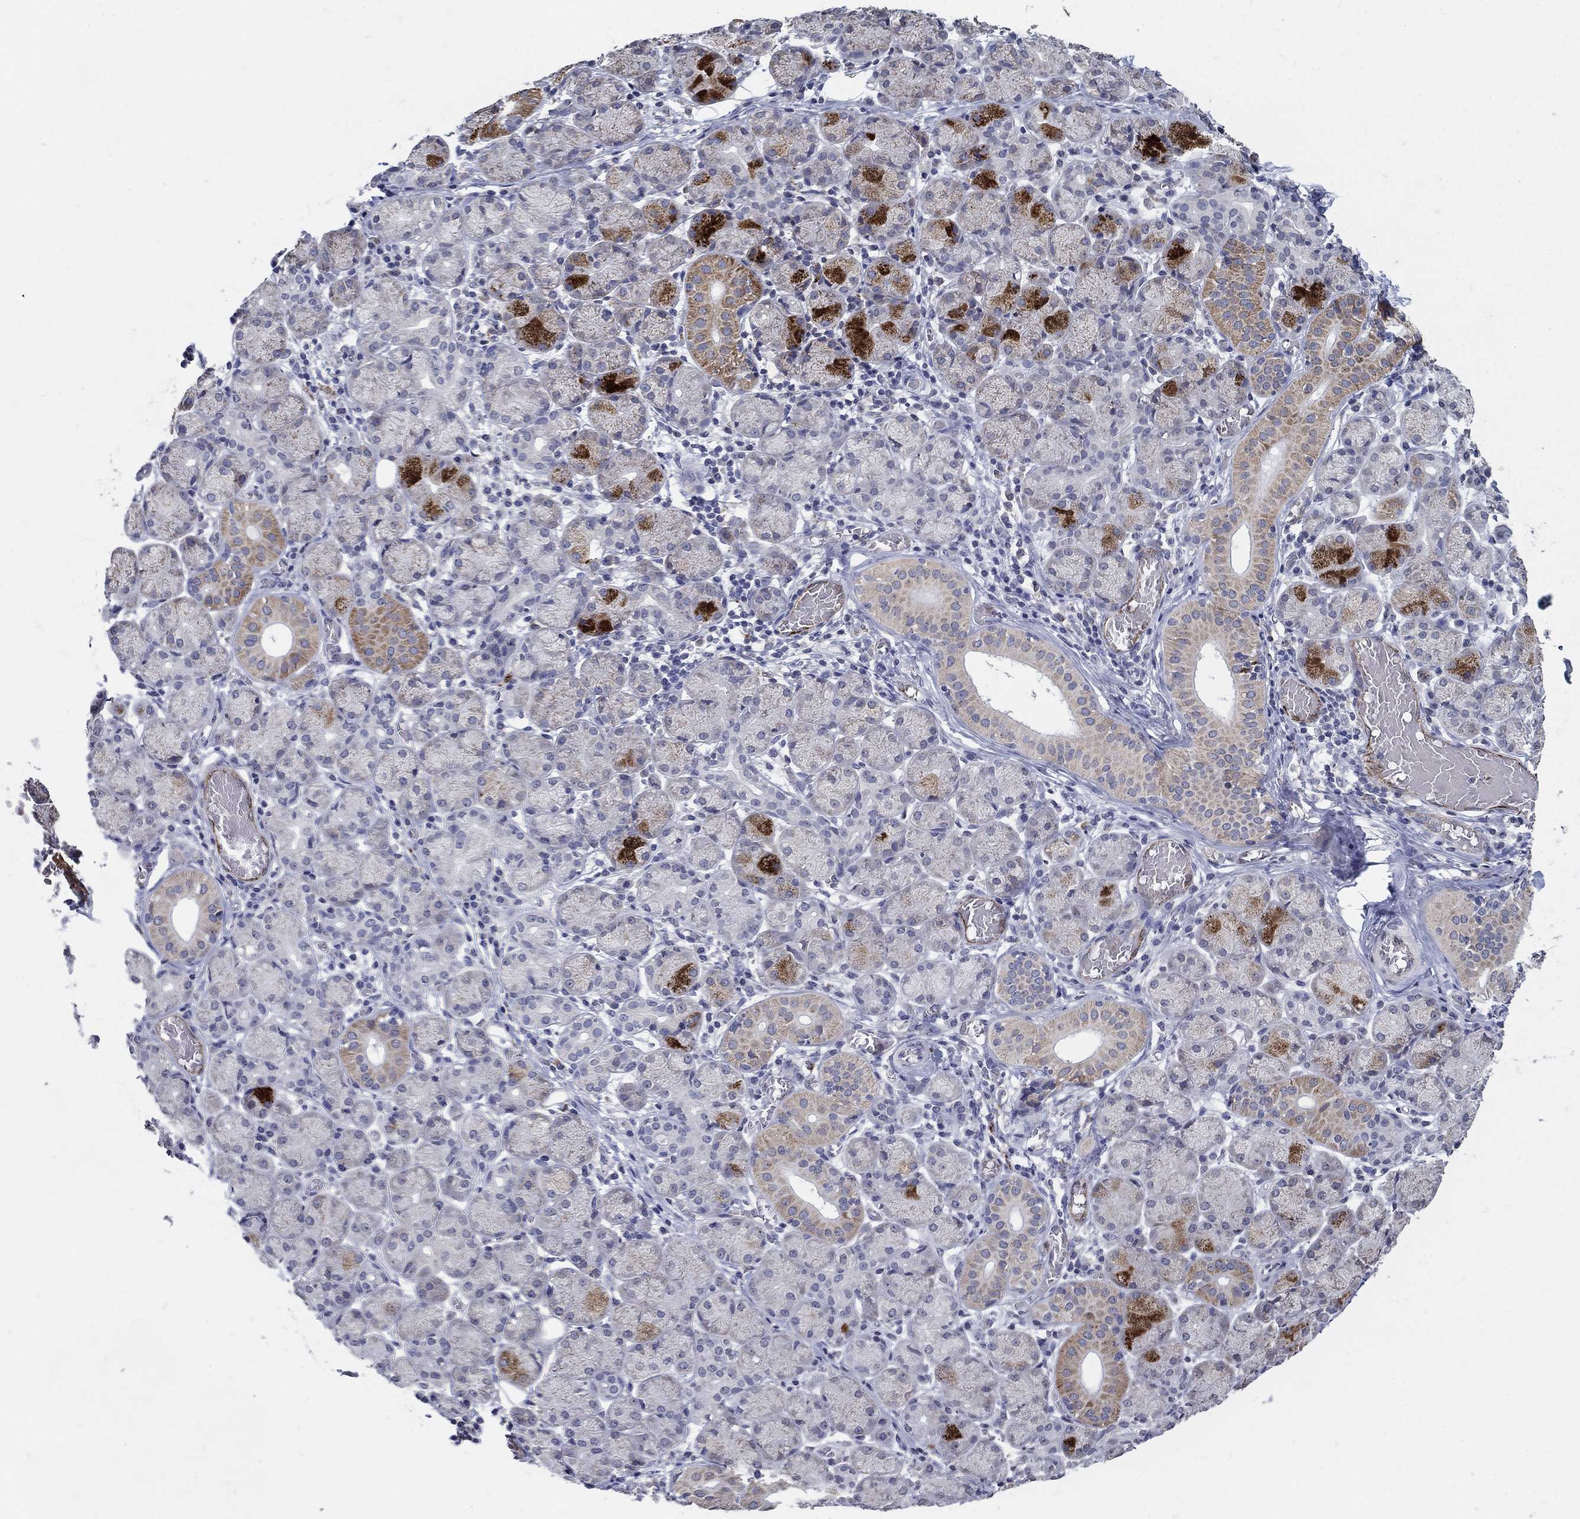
{"staining": {"intensity": "strong", "quantity": "25%-75%", "location": "cytoplasmic/membranous"}, "tissue": "salivary gland", "cell_type": "Glandular cells", "image_type": "normal", "snomed": [{"axis": "morphology", "description": "Normal tissue, NOS"}, {"axis": "topography", "description": "Salivary gland"}, {"axis": "topography", "description": "Peripheral nerve tissue"}], "caption": "IHC of unremarkable salivary gland displays high levels of strong cytoplasmic/membranous positivity in approximately 25%-75% of glandular cells. (DAB (3,3'-diaminobenzidine) IHC with brightfield microscopy, high magnification).", "gene": "TINAG", "patient": {"sex": "female", "age": 24}}